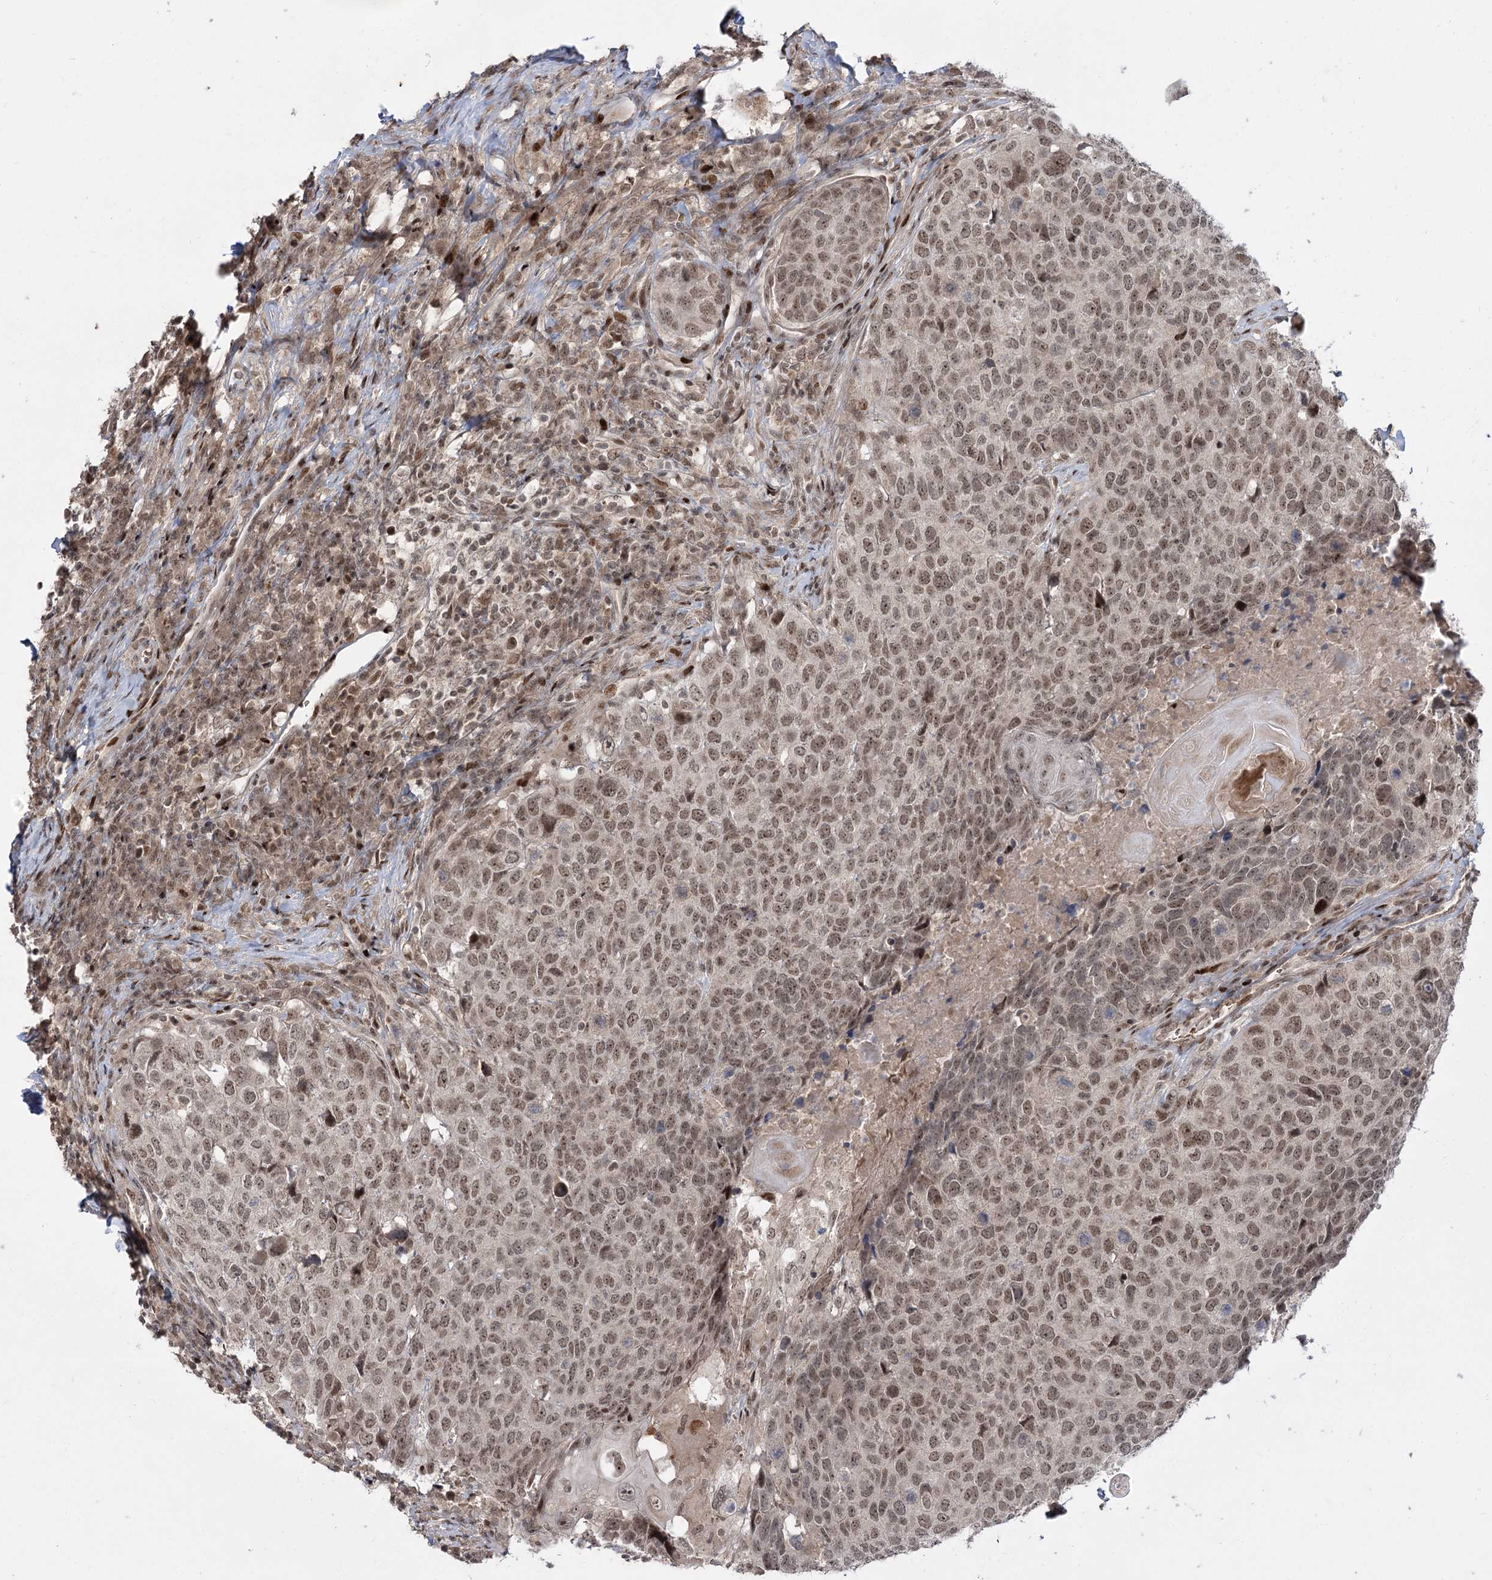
{"staining": {"intensity": "moderate", "quantity": ">75%", "location": "nuclear"}, "tissue": "head and neck cancer", "cell_type": "Tumor cells", "image_type": "cancer", "snomed": [{"axis": "morphology", "description": "Squamous cell carcinoma, NOS"}, {"axis": "topography", "description": "Head-Neck"}], "caption": "This histopathology image exhibits squamous cell carcinoma (head and neck) stained with immunohistochemistry (IHC) to label a protein in brown. The nuclear of tumor cells show moderate positivity for the protein. Nuclei are counter-stained blue.", "gene": "HELQ", "patient": {"sex": "male", "age": 66}}